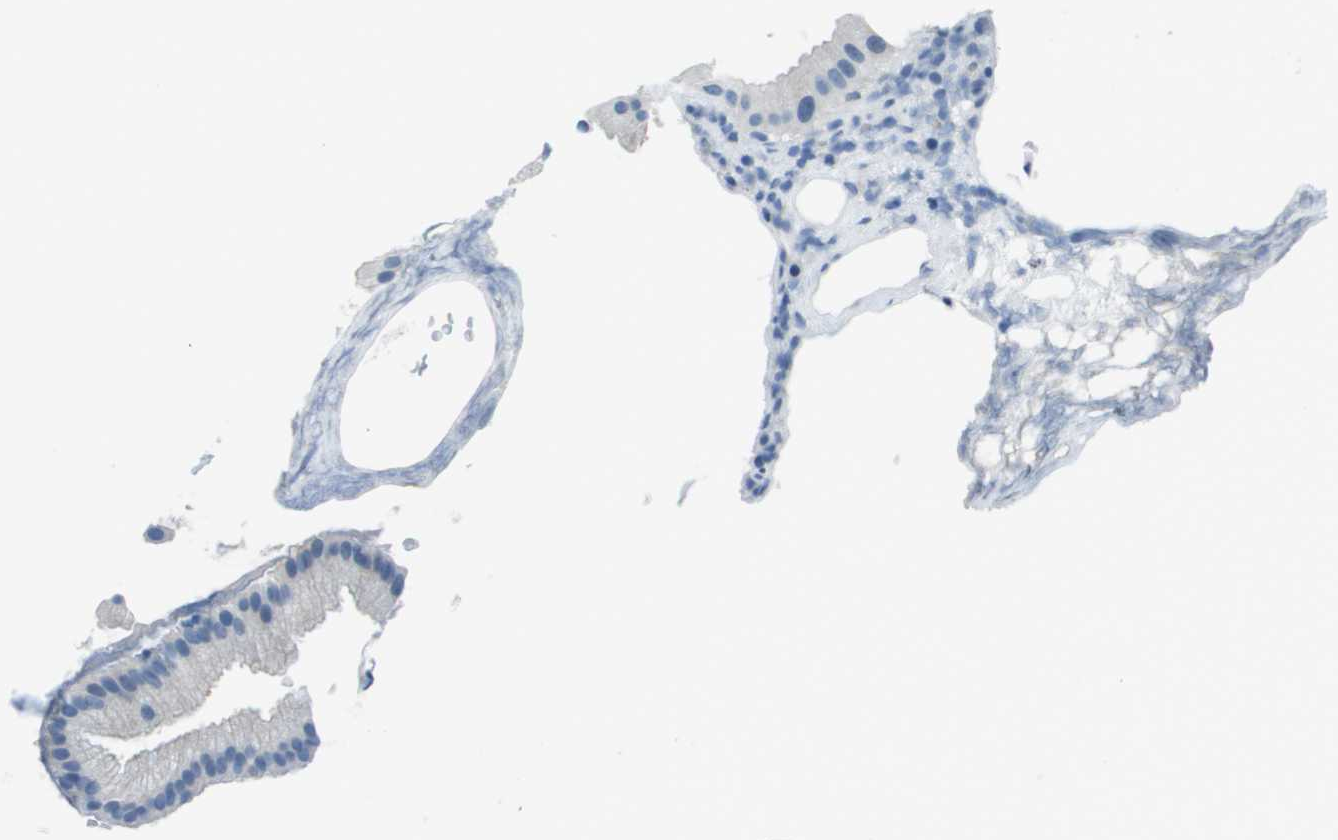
{"staining": {"intensity": "weak", "quantity": "<25%", "location": "cytoplasmic/membranous"}, "tissue": "gallbladder", "cell_type": "Glandular cells", "image_type": "normal", "snomed": [{"axis": "morphology", "description": "Normal tissue, NOS"}, {"axis": "topography", "description": "Gallbladder"}], "caption": "Protein analysis of normal gallbladder demonstrates no significant expression in glandular cells. (DAB IHC, high magnification).", "gene": "STIP1", "patient": {"sex": "female", "age": 64}}